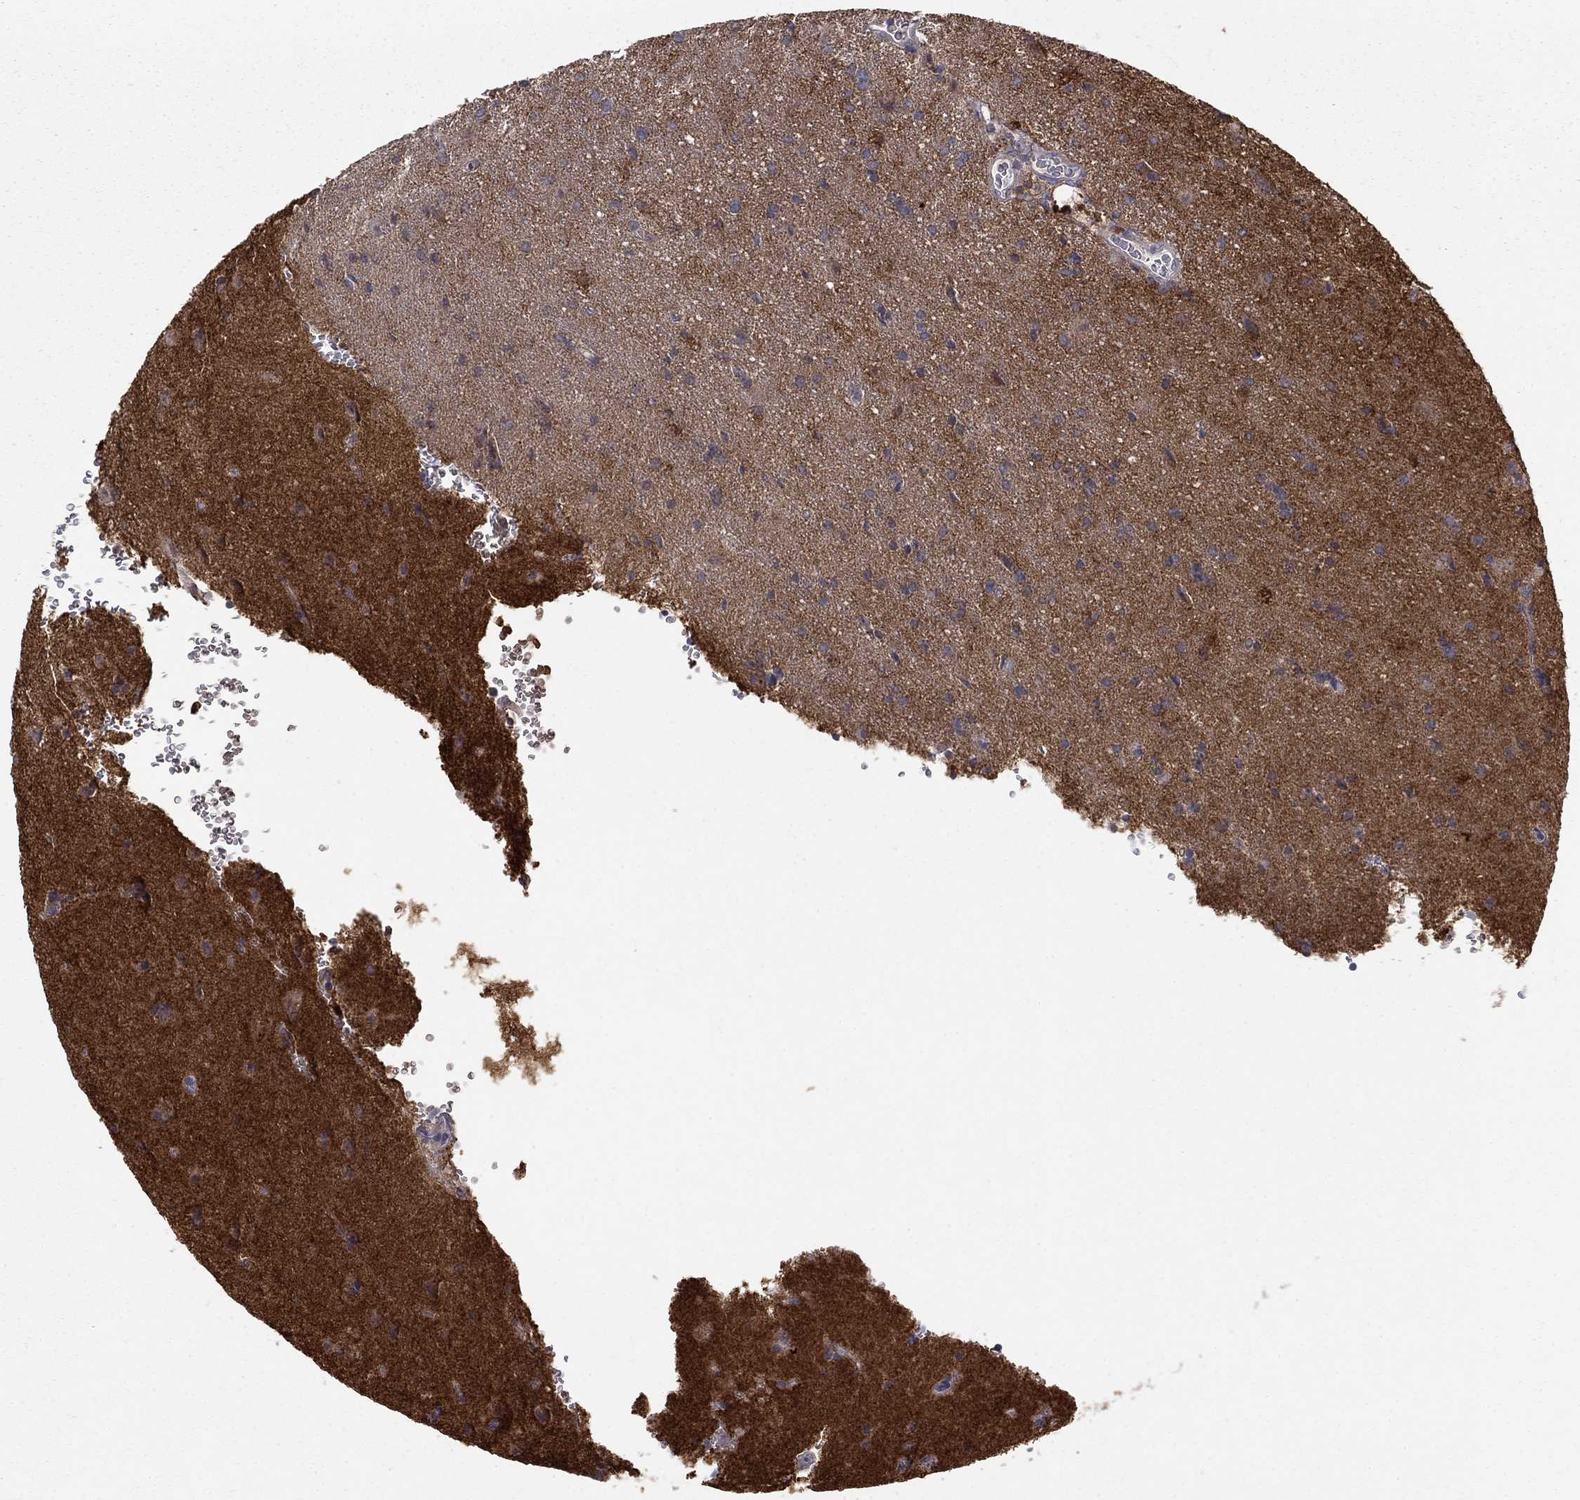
{"staining": {"intensity": "negative", "quantity": "none", "location": "none"}, "tissue": "glioma", "cell_type": "Tumor cells", "image_type": "cancer", "snomed": [{"axis": "morphology", "description": "Glioma, malignant, Low grade"}, {"axis": "topography", "description": "Brain"}], "caption": "Immunohistochemistry of glioma displays no staining in tumor cells.", "gene": "SEPTIN3", "patient": {"sex": "male", "age": 58}}